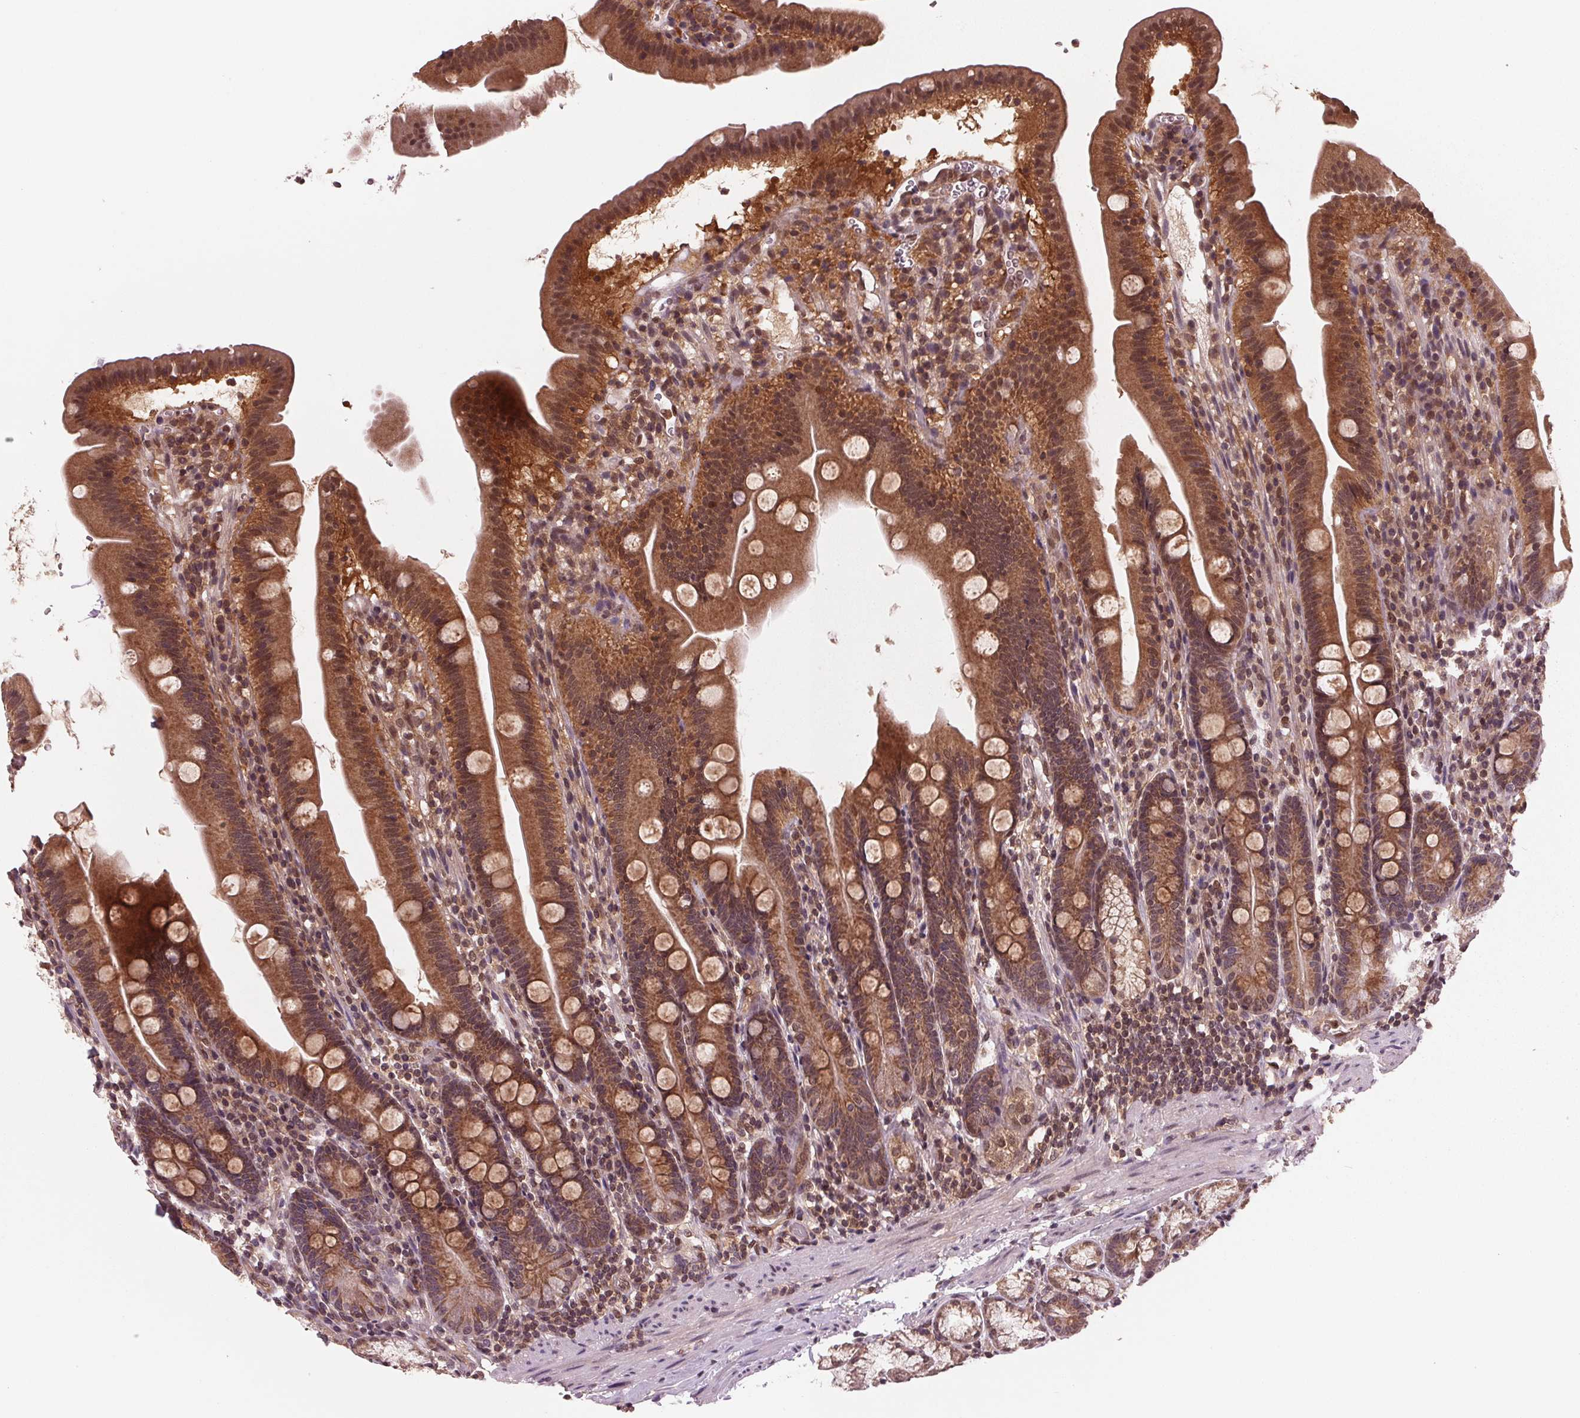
{"staining": {"intensity": "moderate", "quantity": ">75%", "location": "cytoplasmic/membranous"}, "tissue": "duodenum", "cell_type": "Glandular cells", "image_type": "normal", "snomed": [{"axis": "morphology", "description": "Normal tissue, NOS"}, {"axis": "topography", "description": "Duodenum"}], "caption": "Immunohistochemistry image of normal duodenum: duodenum stained using IHC demonstrates medium levels of moderate protein expression localized specifically in the cytoplasmic/membranous of glandular cells, appearing as a cytoplasmic/membranous brown color.", "gene": "STAT3", "patient": {"sex": "female", "age": 67}}